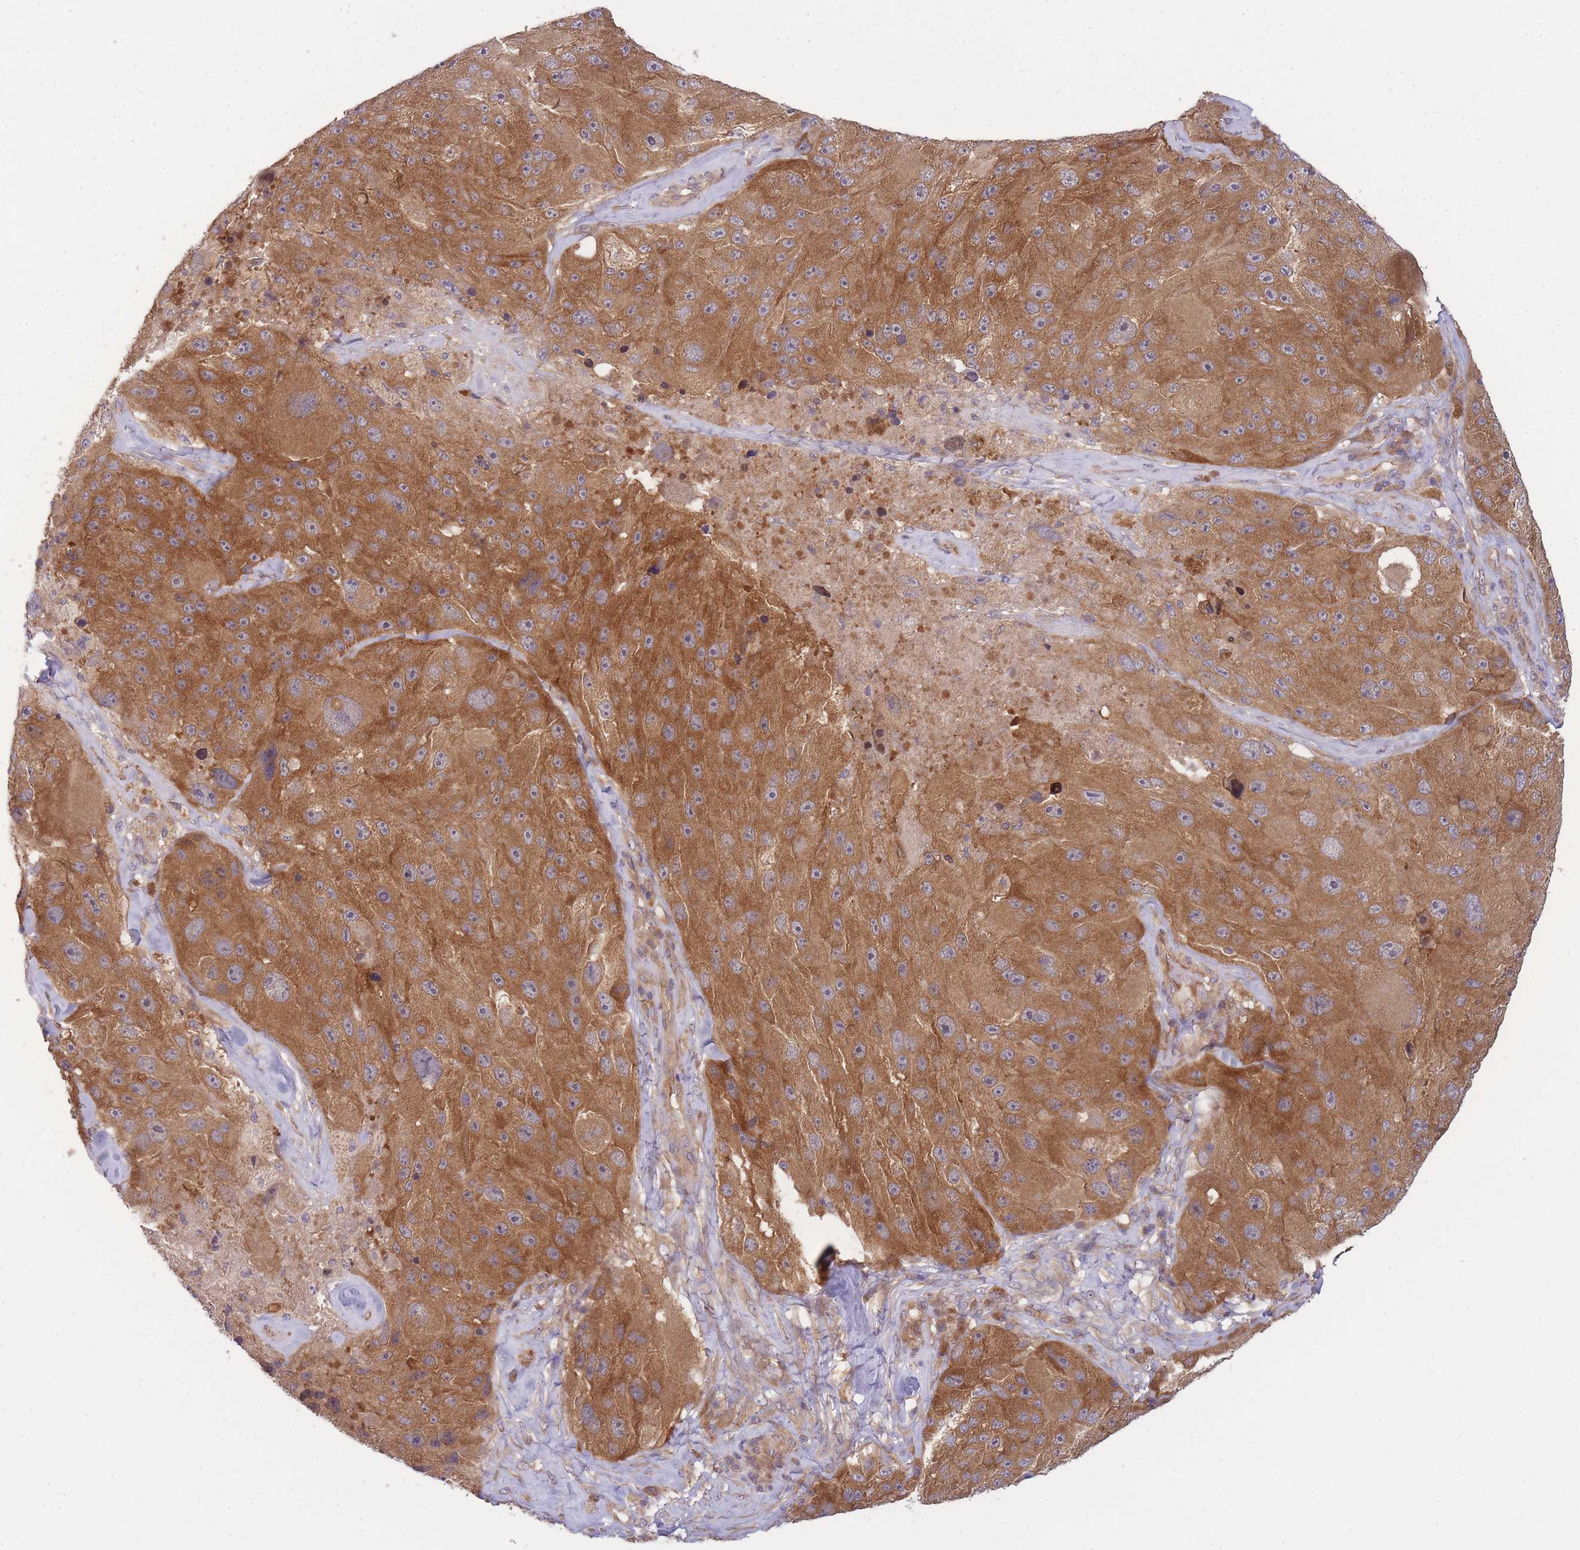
{"staining": {"intensity": "moderate", "quantity": ">75%", "location": "cytoplasmic/membranous"}, "tissue": "melanoma", "cell_type": "Tumor cells", "image_type": "cancer", "snomed": [{"axis": "morphology", "description": "Malignant melanoma, Metastatic site"}, {"axis": "topography", "description": "Lymph node"}], "caption": "Tumor cells reveal medium levels of moderate cytoplasmic/membranous positivity in approximately >75% of cells in malignant melanoma (metastatic site).", "gene": "PFDN6", "patient": {"sex": "male", "age": 62}}